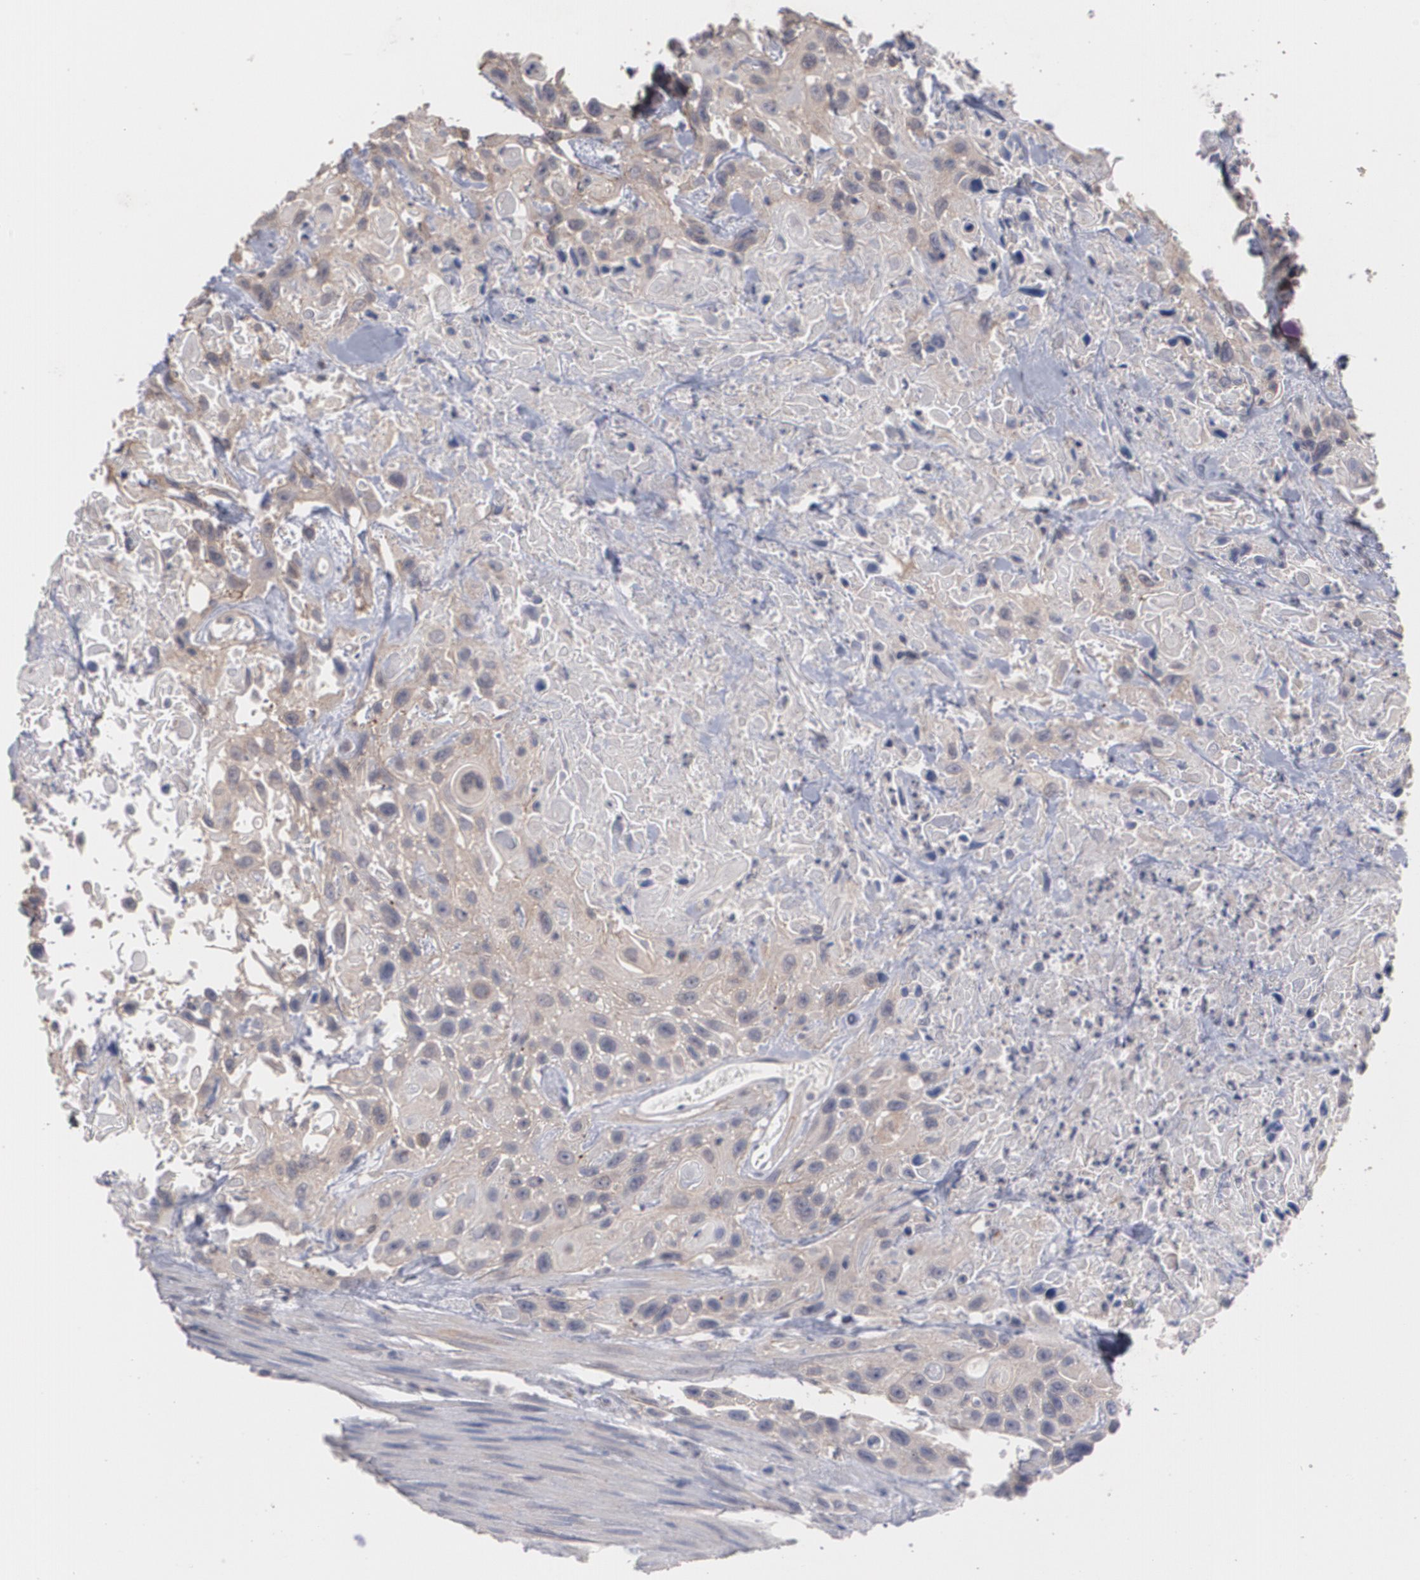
{"staining": {"intensity": "moderate", "quantity": ">75%", "location": "cytoplasmic/membranous"}, "tissue": "urothelial cancer", "cell_type": "Tumor cells", "image_type": "cancer", "snomed": [{"axis": "morphology", "description": "Urothelial carcinoma, High grade"}, {"axis": "topography", "description": "Urinary bladder"}], "caption": "DAB immunohistochemical staining of human high-grade urothelial carcinoma displays moderate cytoplasmic/membranous protein expression in about >75% of tumor cells.", "gene": "ARF6", "patient": {"sex": "female", "age": 84}}